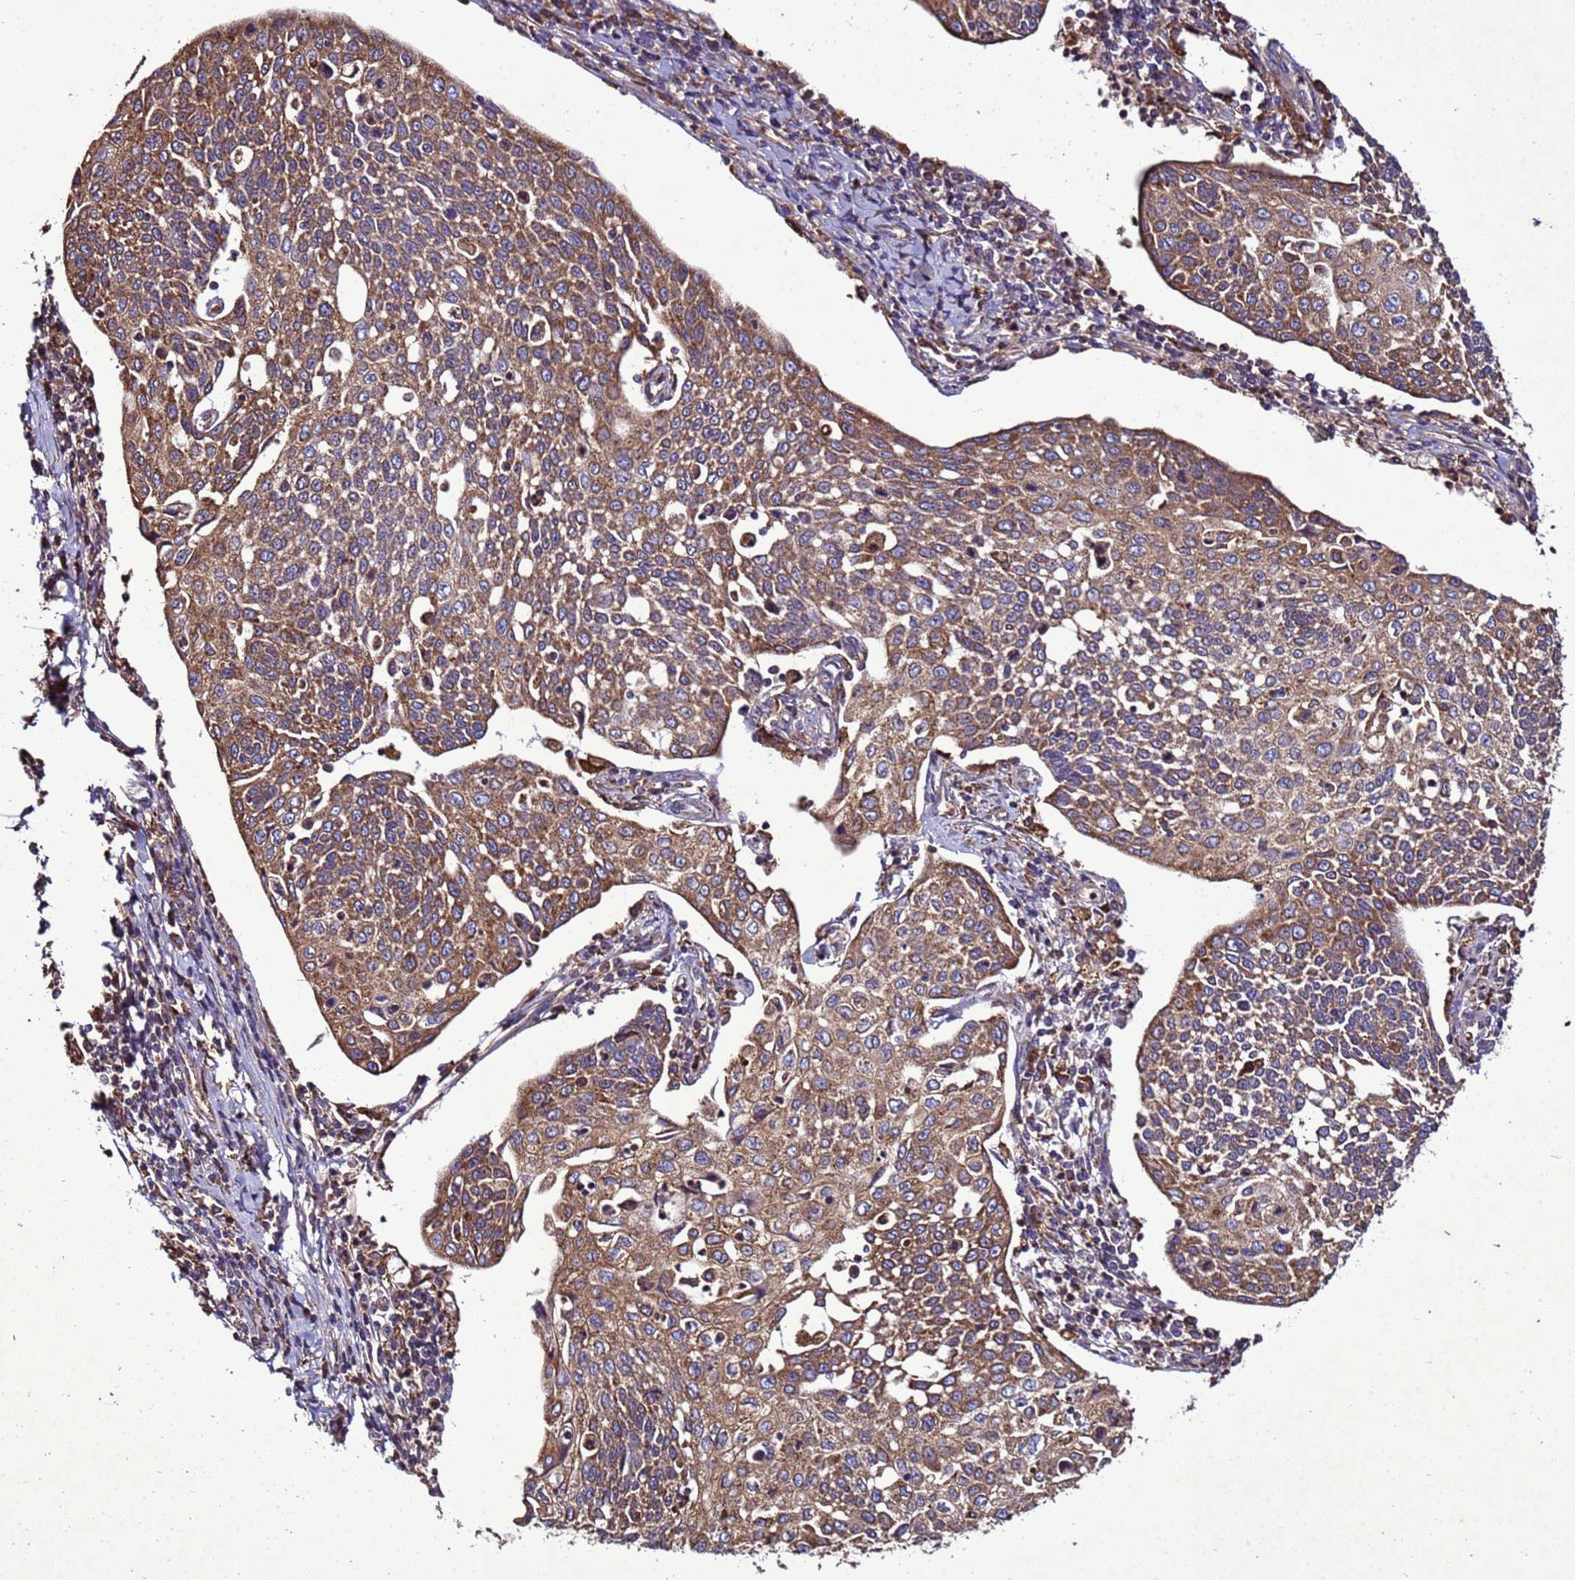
{"staining": {"intensity": "moderate", "quantity": ">75%", "location": "cytoplasmic/membranous"}, "tissue": "cervical cancer", "cell_type": "Tumor cells", "image_type": "cancer", "snomed": [{"axis": "morphology", "description": "Squamous cell carcinoma, NOS"}, {"axis": "topography", "description": "Cervix"}], "caption": "Moderate cytoplasmic/membranous protein staining is seen in about >75% of tumor cells in cervical squamous cell carcinoma. (IHC, brightfield microscopy, high magnification).", "gene": "ANTKMT", "patient": {"sex": "female", "age": 34}}